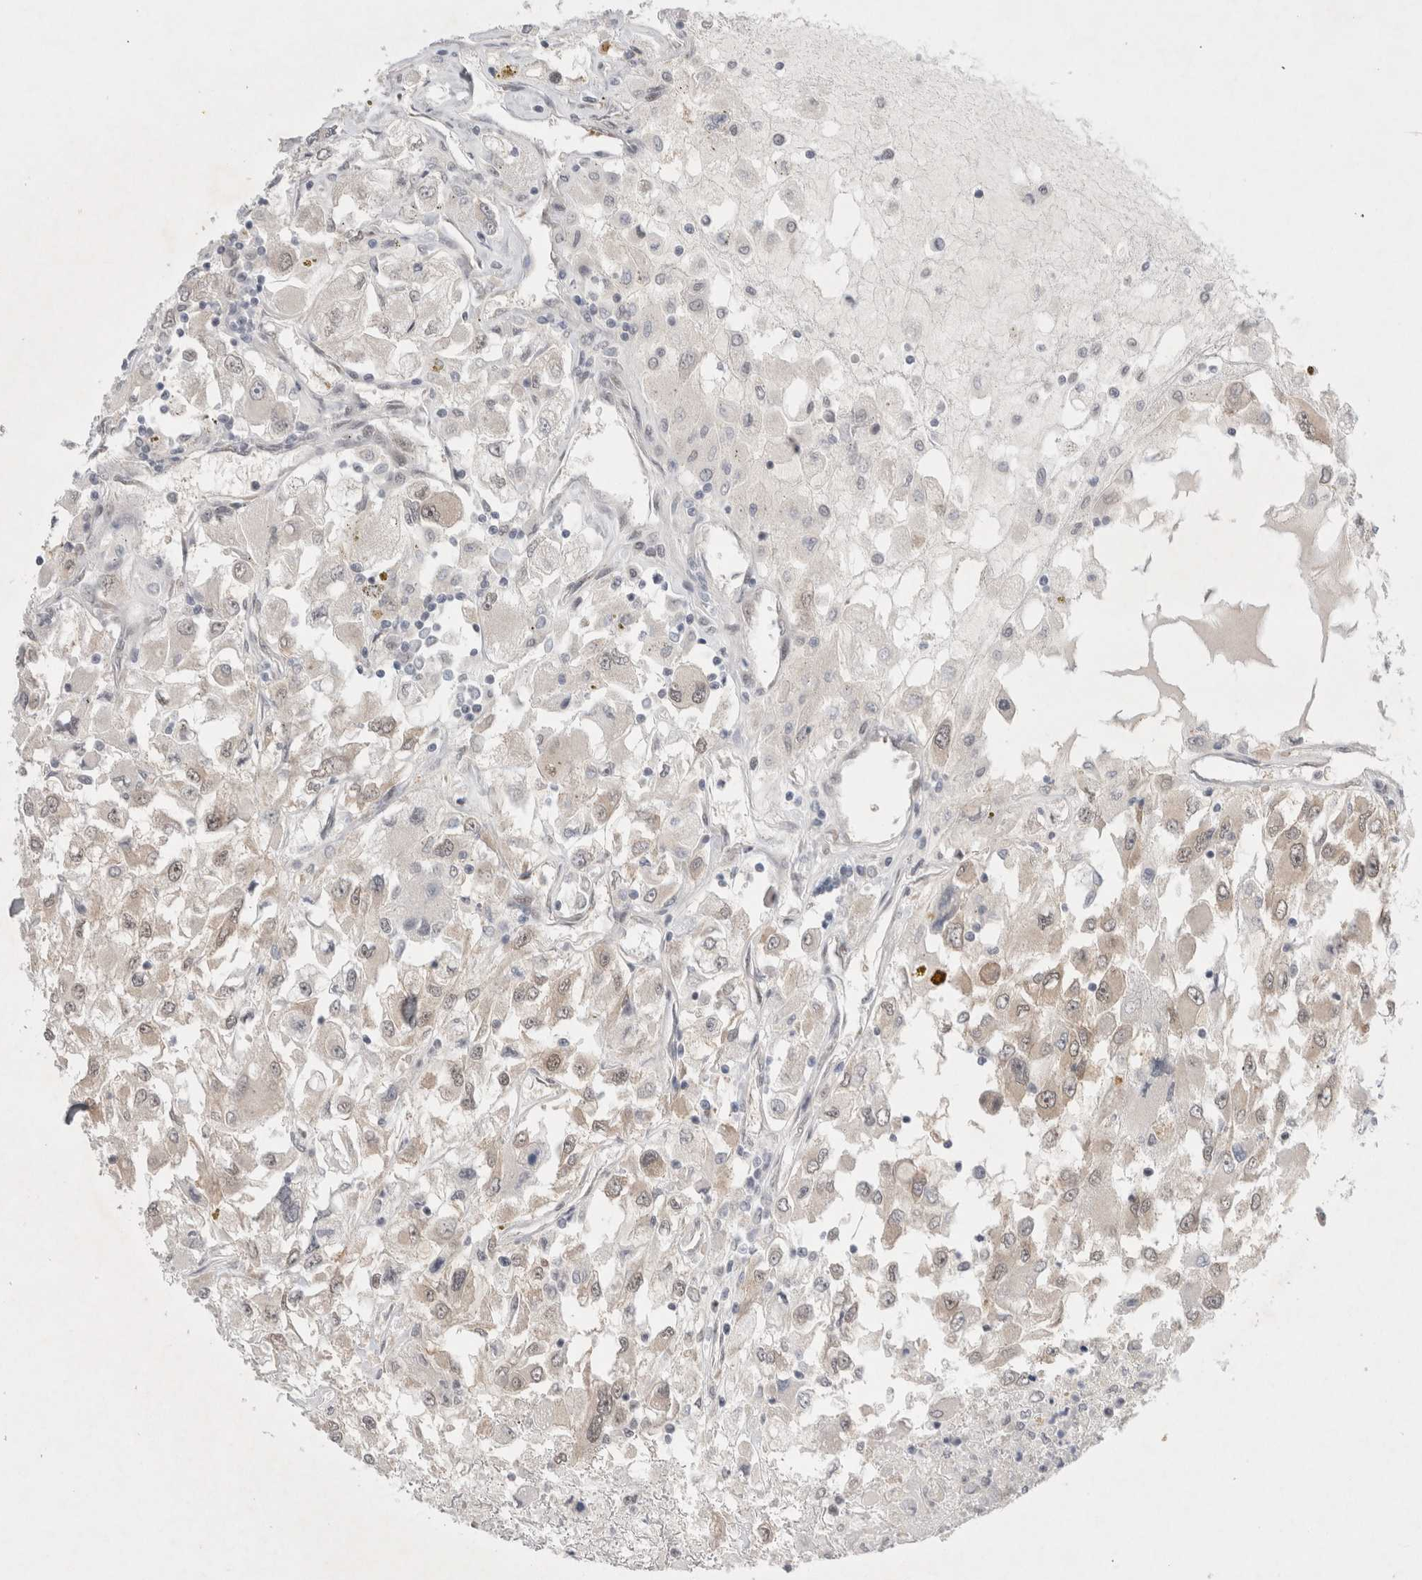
{"staining": {"intensity": "weak", "quantity": "<25%", "location": "nuclear"}, "tissue": "renal cancer", "cell_type": "Tumor cells", "image_type": "cancer", "snomed": [{"axis": "morphology", "description": "Adenocarcinoma, NOS"}, {"axis": "topography", "description": "Kidney"}], "caption": "Immunohistochemistry (IHC) of renal adenocarcinoma exhibits no positivity in tumor cells. The staining was performed using DAB (3,3'-diaminobenzidine) to visualize the protein expression in brown, while the nuclei were stained in blue with hematoxylin (Magnification: 20x).", "gene": "WIPF2", "patient": {"sex": "female", "age": 52}}